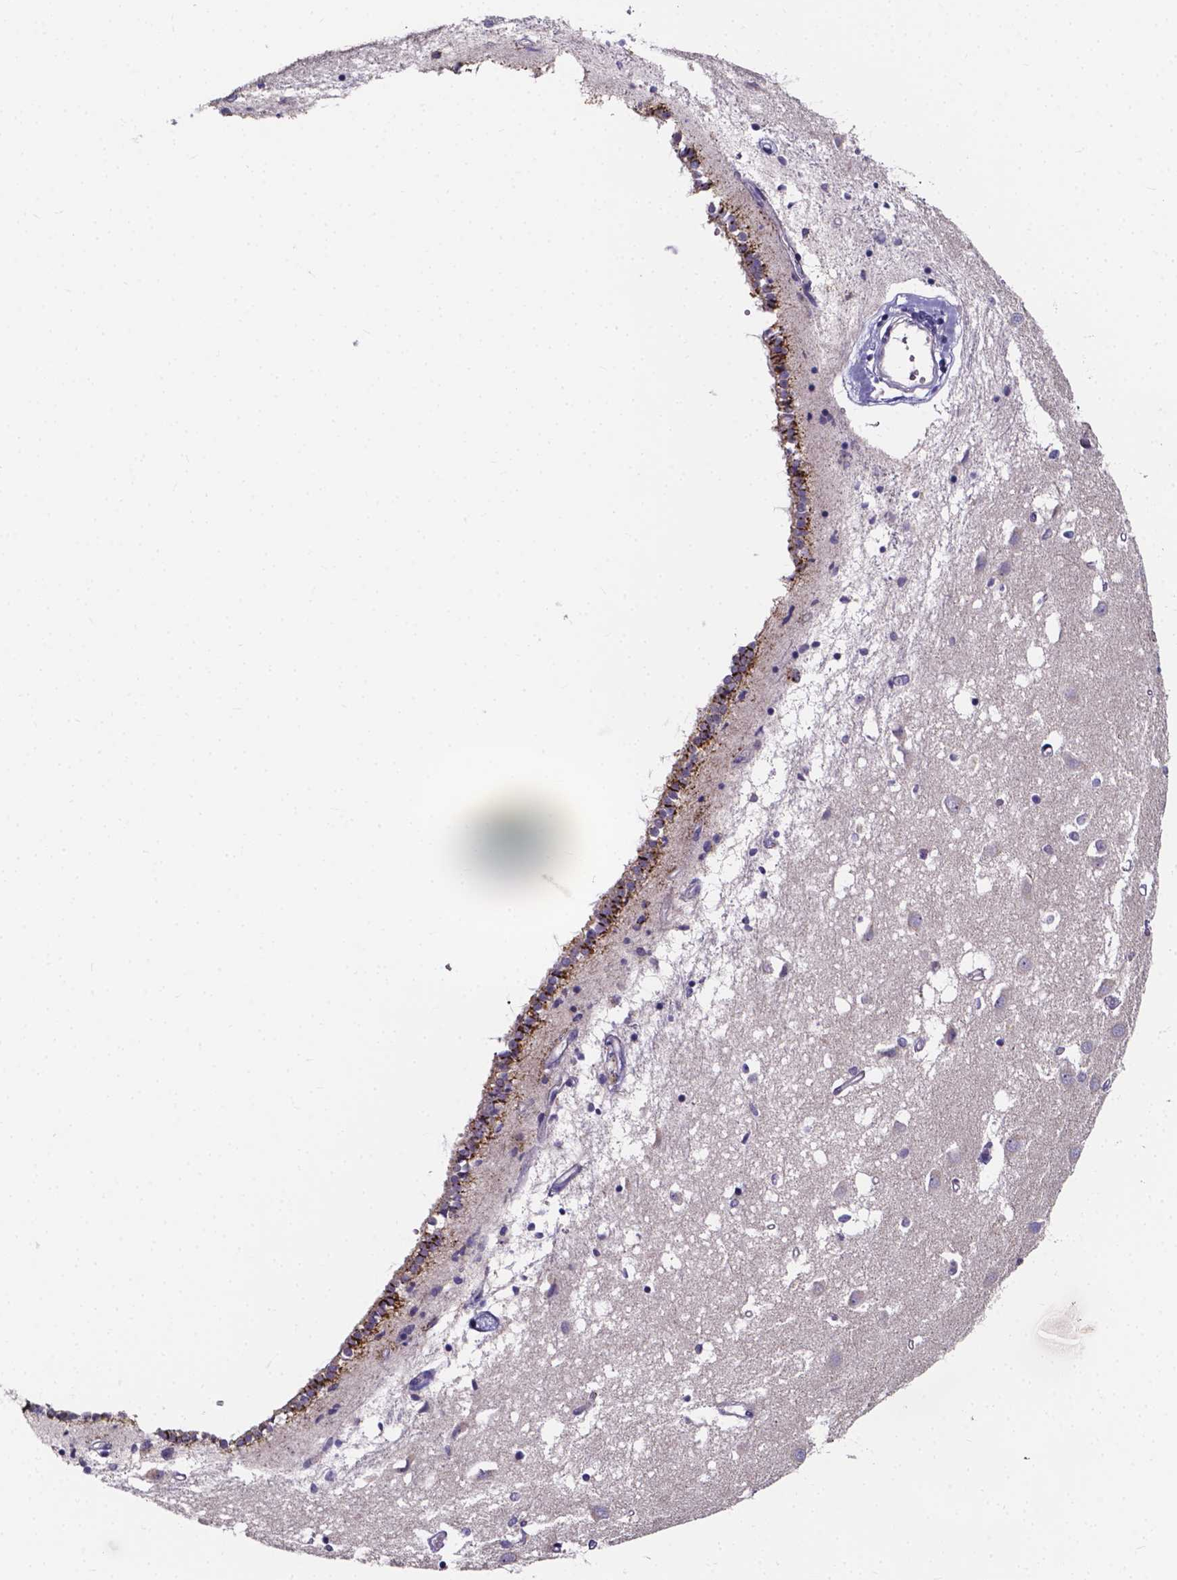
{"staining": {"intensity": "negative", "quantity": "none", "location": "none"}, "tissue": "caudate", "cell_type": "Glial cells", "image_type": "normal", "snomed": [{"axis": "morphology", "description": "Normal tissue, NOS"}, {"axis": "topography", "description": "Lateral ventricle wall"}], "caption": "Glial cells are negative for brown protein staining in normal caudate.", "gene": "SPOCD1", "patient": {"sex": "male", "age": 54}}